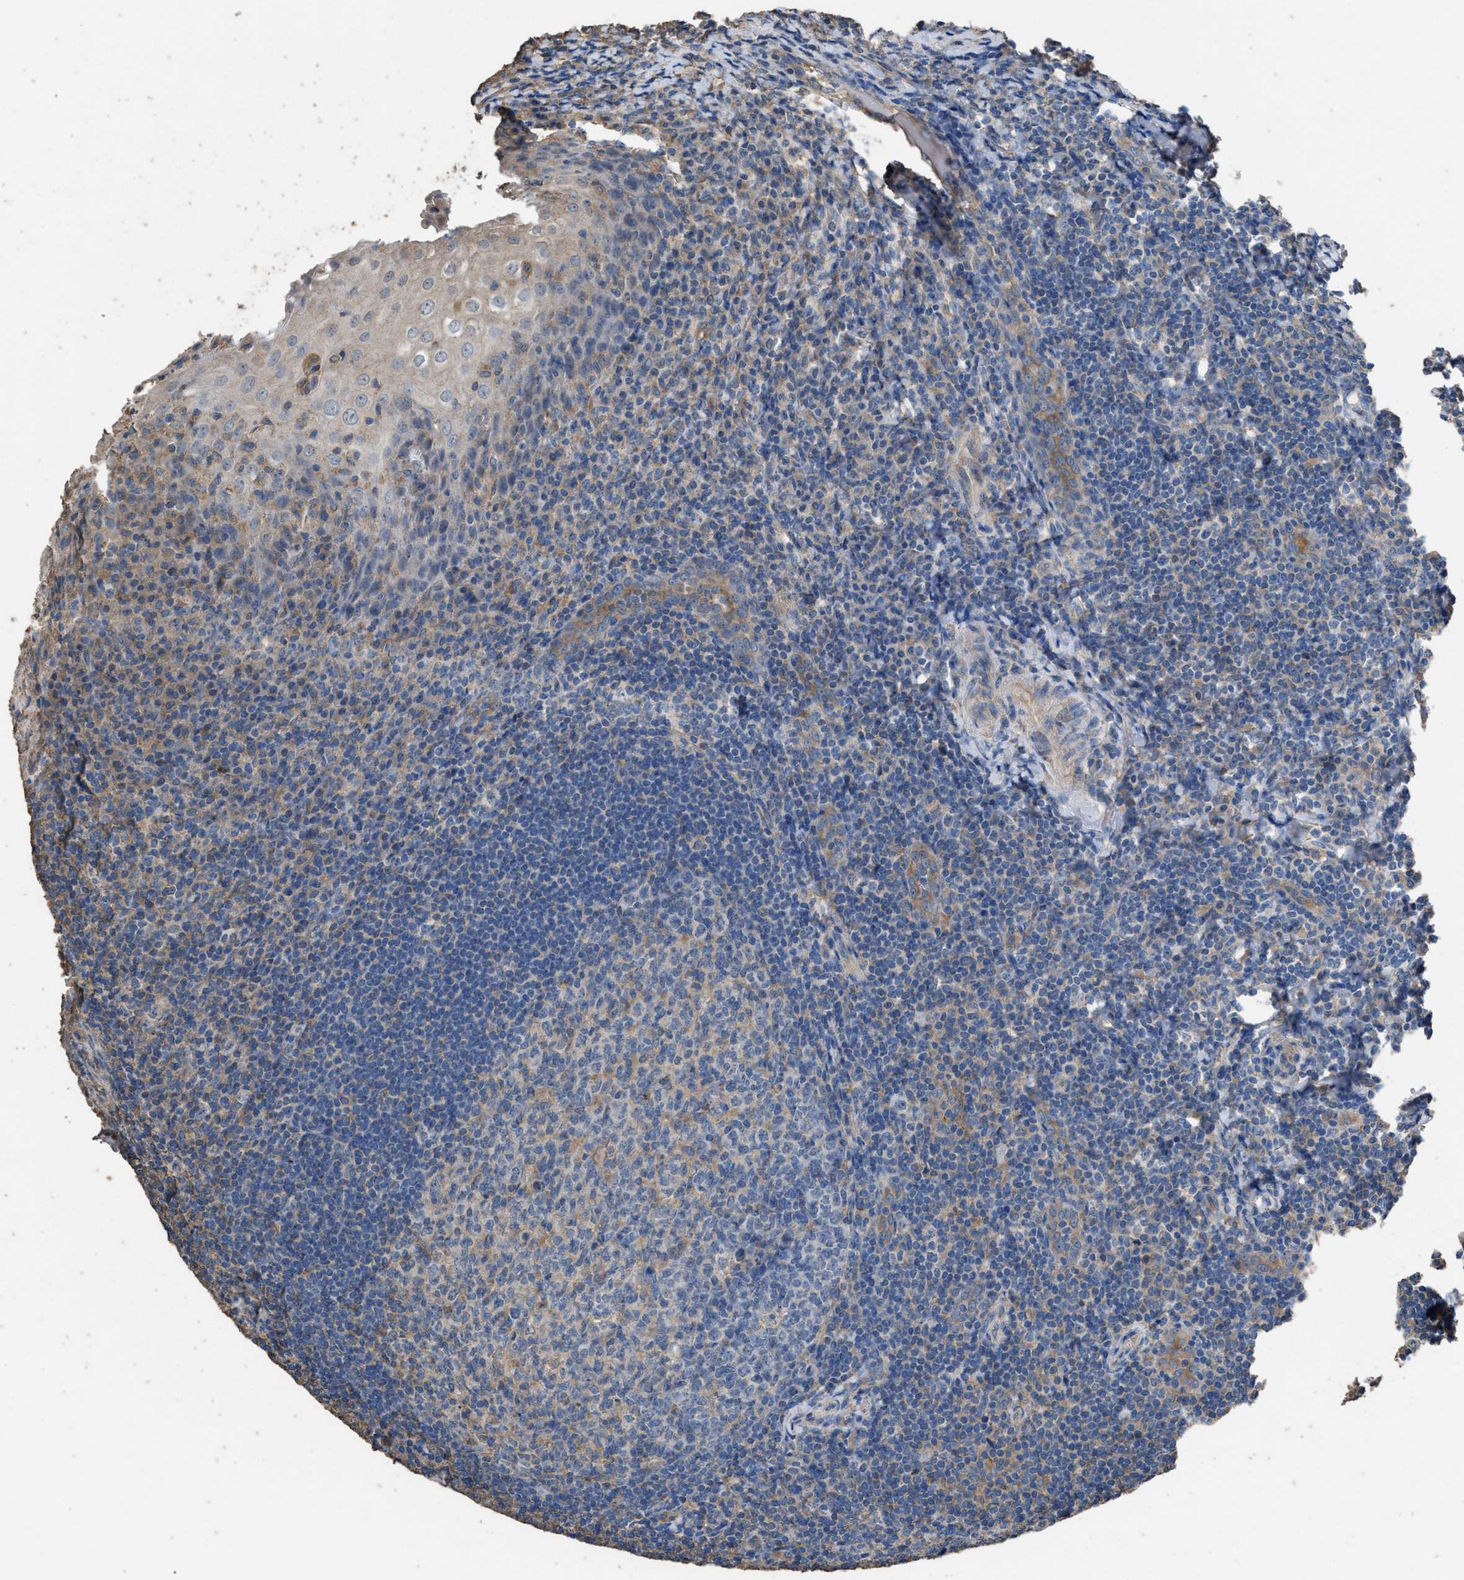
{"staining": {"intensity": "weak", "quantity": "<25%", "location": "cytoplasmic/membranous"}, "tissue": "tonsil", "cell_type": "Germinal center cells", "image_type": "normal", "snomed": [{"axis": "morphology", "description": "Normal tissue, NOS"}, {"axis": "topography", "description": "Tonsil"}], "caption": "Germinal center cells show no significant staining in normal tonsil. (IHC, brightfield microscopy, high magnification).", "gene": "ITSN1", "patient": {"sex": "male", "age": 37}}